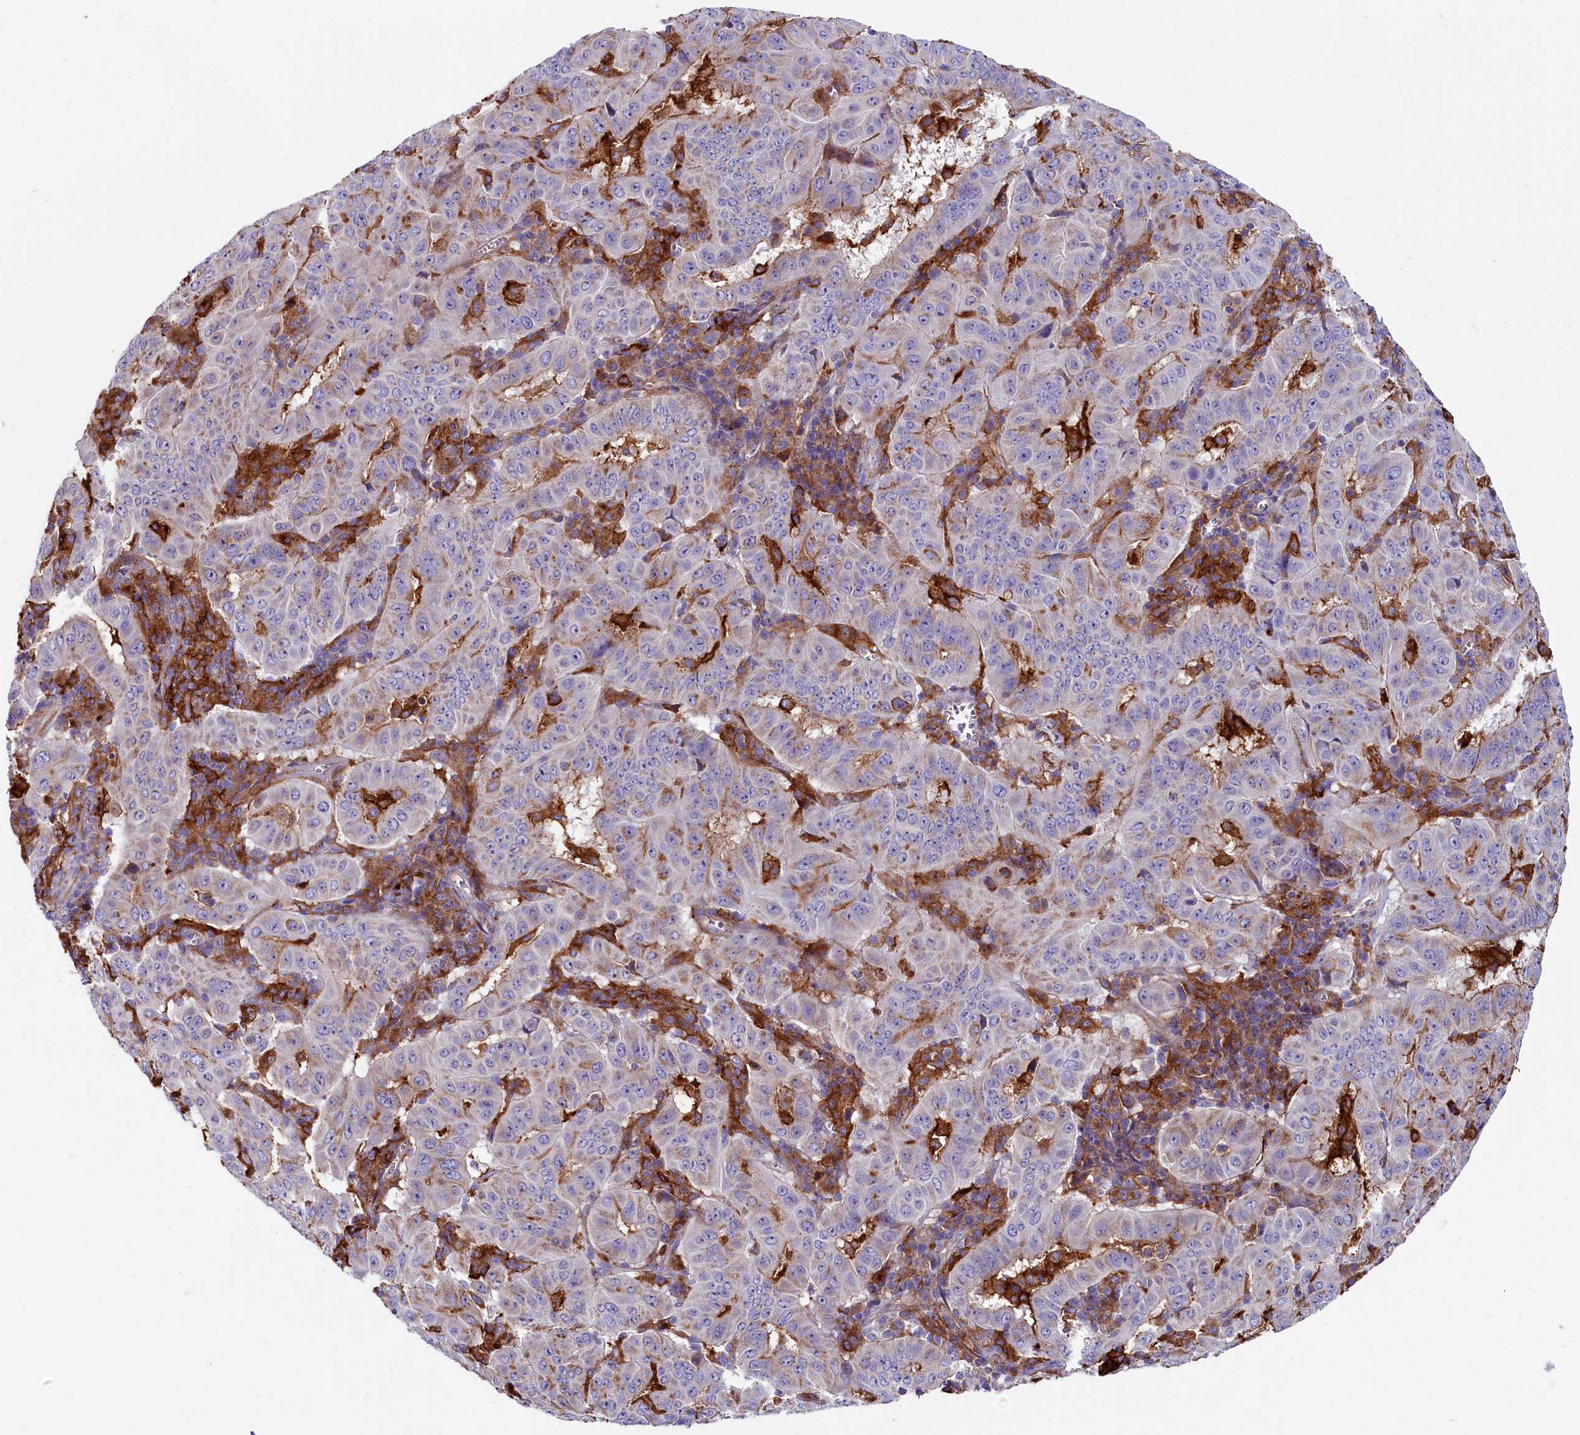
{"staining": {"intensity": "negative", "quantity": "none", "location": "none"}, "tissue": "pancreatic cancer", "cell_type": "Tumor cells", "image_type": "cancer", "snomed": [{"axis": "morphology", "description": "Adenocarcinoma, NOS"}, {"axis": "topography", "description": "Pancreas"}], "caption": "This is a histopathology image of immunohistochemistry (IHC) staining of adenocarcinoma (pancreatic), which shows no positivity in tumor cells.", "gene": "IL20RA", "patient": {"sex": "male", "age": 63}}